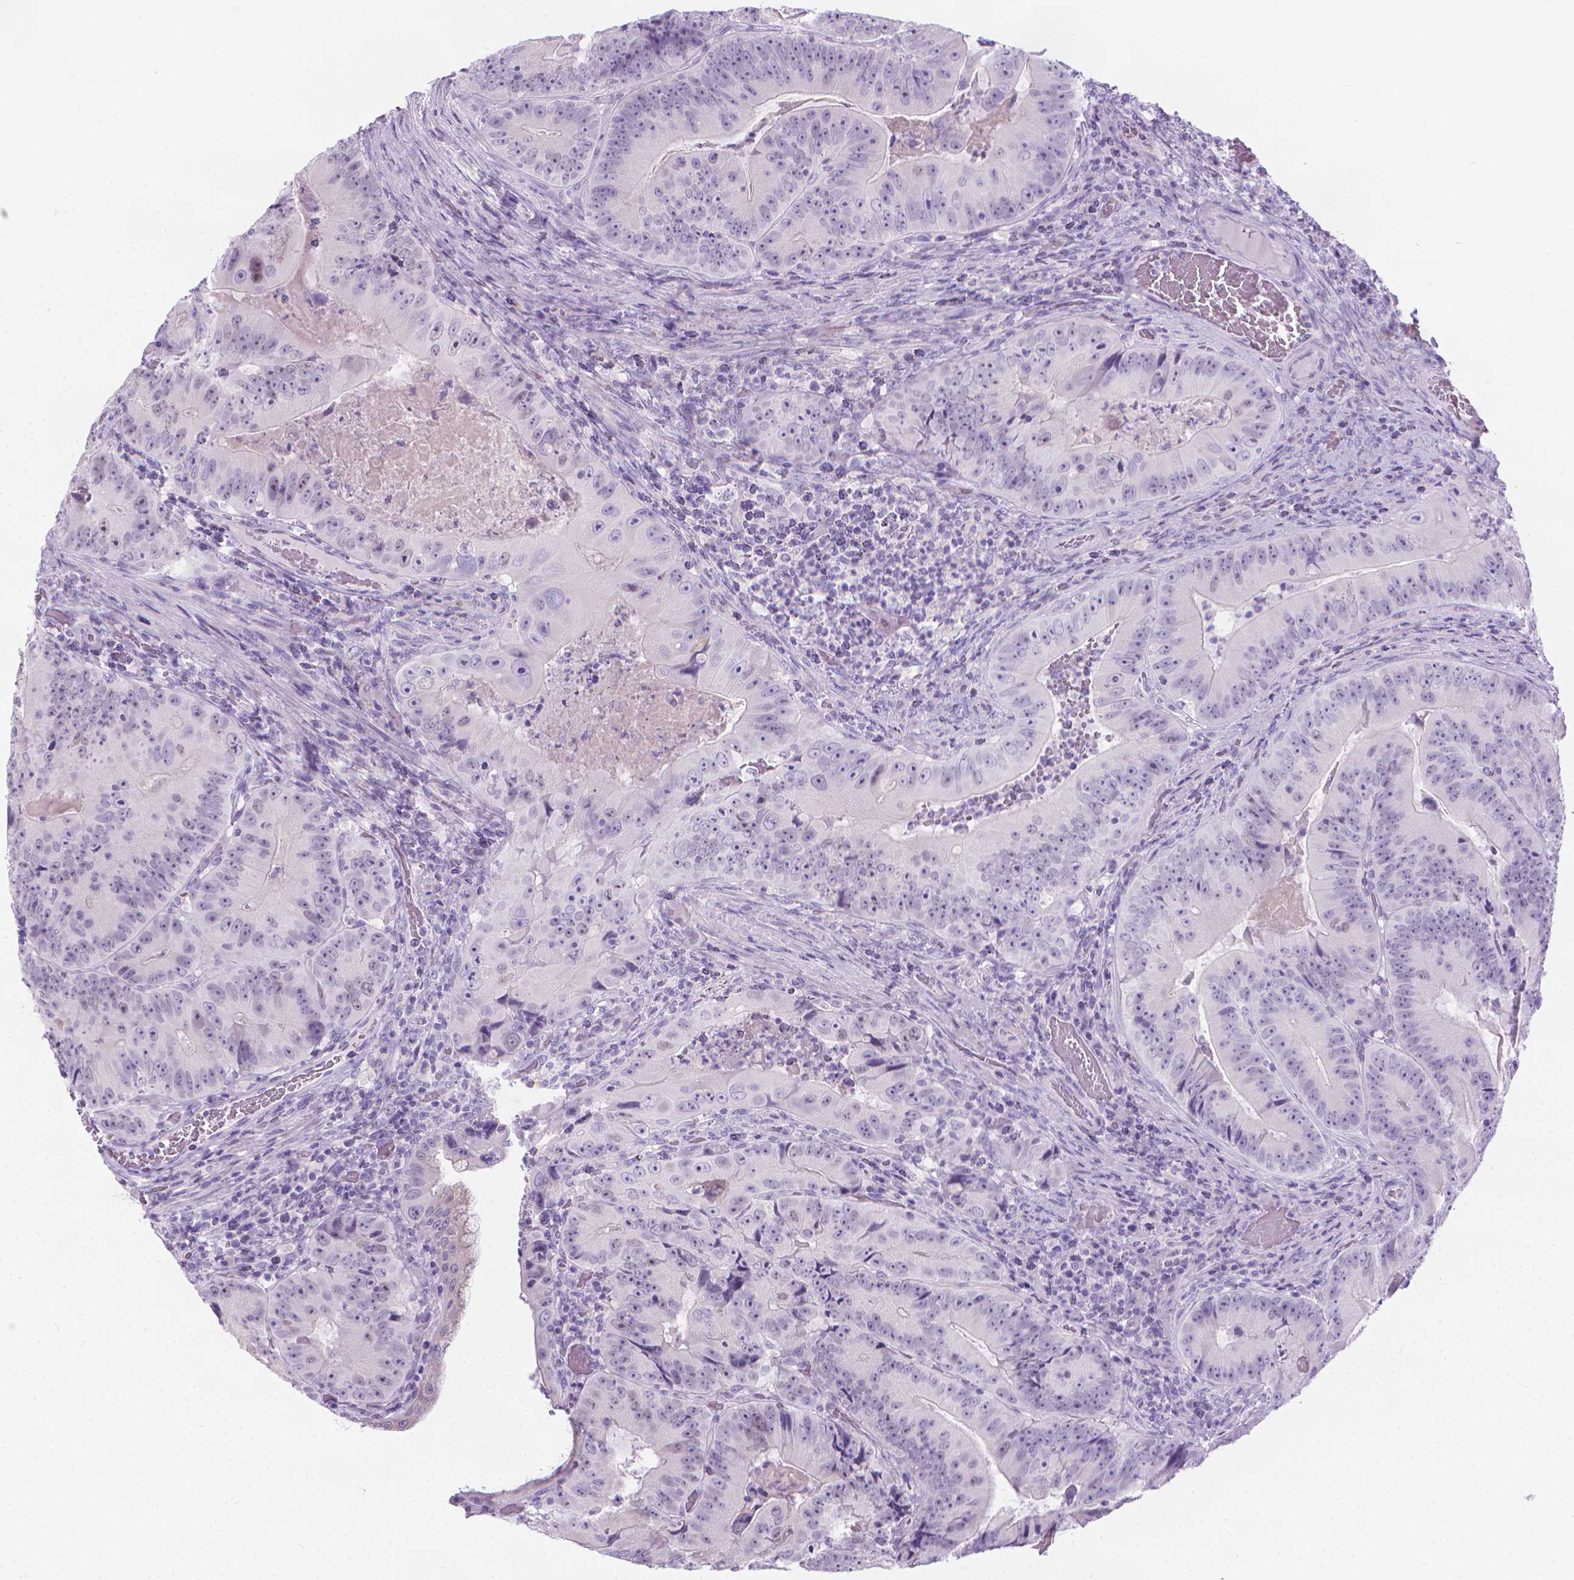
{"staining": {"intensity": "negative", "quantity": "none", "location": "none"}, "tissue": "colorectal cancer", "cell_type": "Tumor cells", "image_type": "cancer", "snomed": [{"axis": "morphology", "description": "Adenocarcinoma, NOS"}, {"axis": "topography", "description": "Colon"}], "caption": "A micrograph of adenocarcinoma (colorectal) stained for a protein demonstrates no brown staining in tumor cells.", "gene": "SPAG6", "patient": {"sex": "female", "age": 86}}